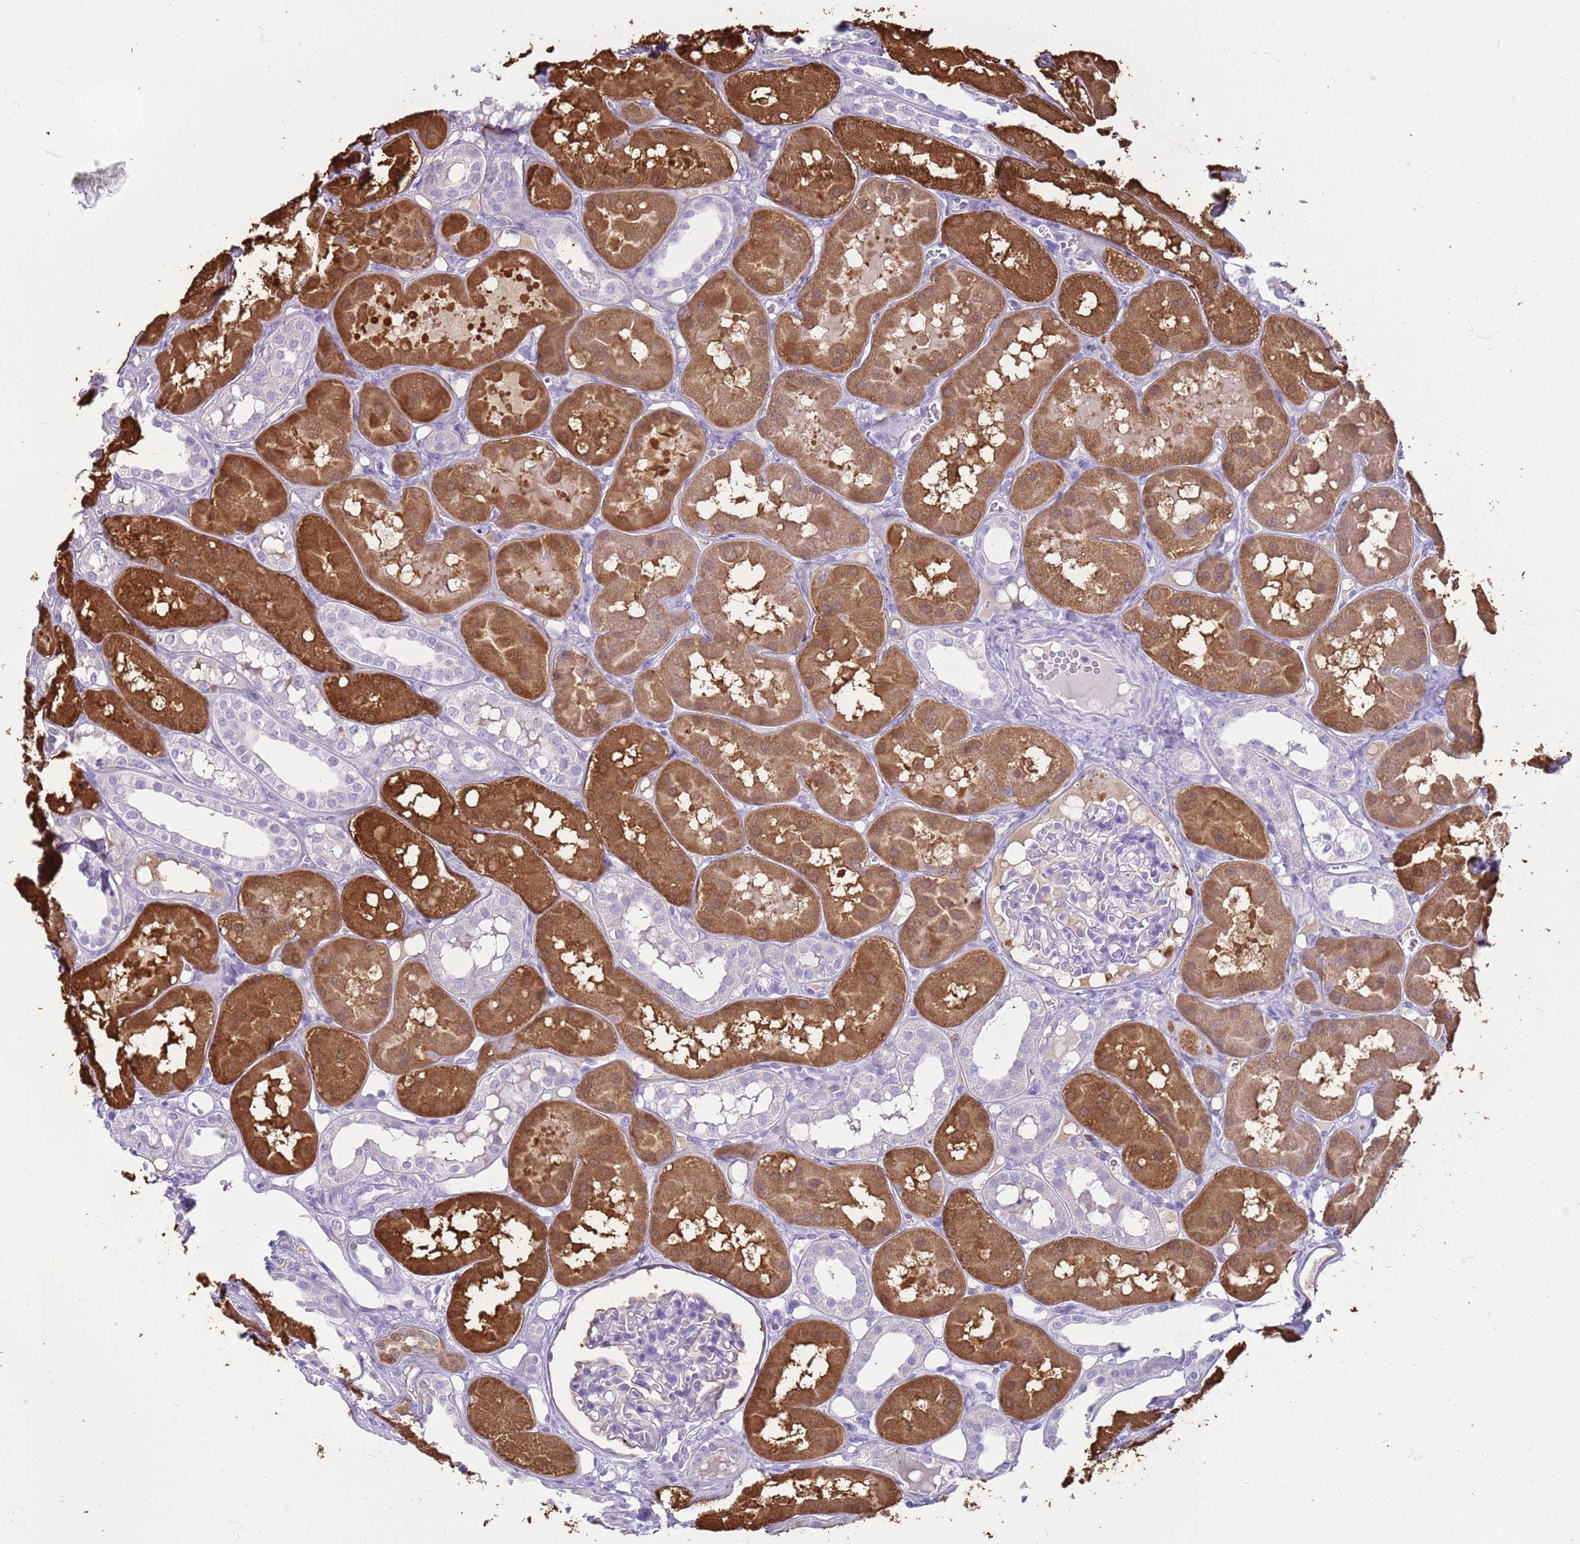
{"staining": {"intensity": "negative", "quantity": "none", "location": "none"}, "tissue": "kidney", "cell_type": "Cells in glomeruli", "image_type": "normal", "snomed": [{"axis": "morphology", "description": "Normal tissue, NOS"}, {"axis": "topography", "description": "Kidney"}], "caption": "The immunohistochemistry micrograph has no significant staining in cells in glomeruli of kidney. Nuclei are stained in blue.", "gene": "ENSG00000271254", "patient": {"sex": "male", "age": 16}}